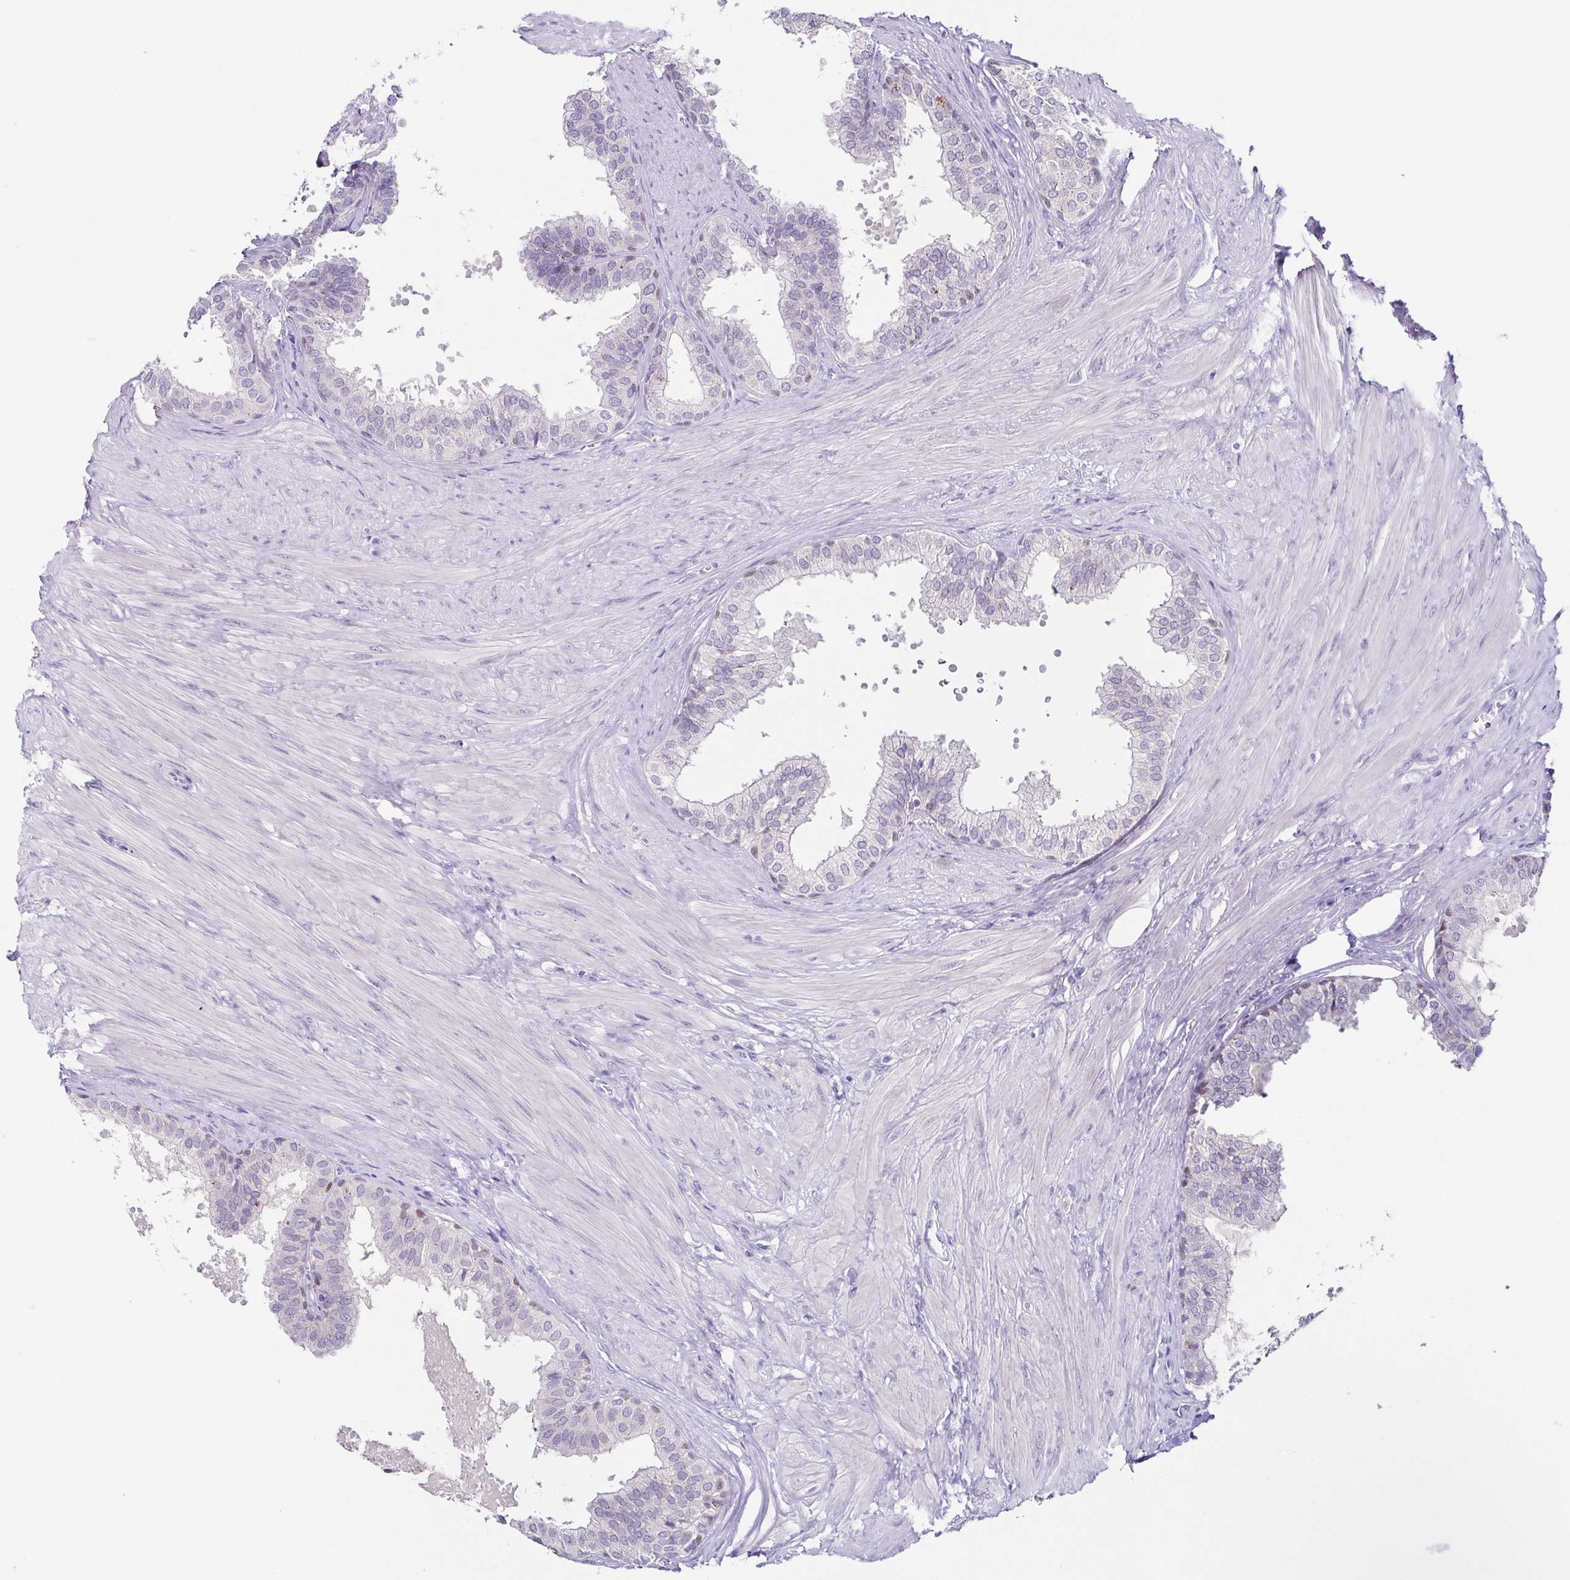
{"staining": {"intensity": "moderate", "quantity": "<25%", "location": "nuclear"}, "tissue": "prostate", "cell_type": "Glandular cells", "image_type": "normal", "snomed": [{"axis": "morphology", "description": "Normal tissue, NOS"}, {"axis": "topography", "description": "Prostate"}, {"axis": "topography", "description": "Peripheral nerve tissue"}], "caption": "Immunohistochemical staining of unremarkable prostate reveals <25% levels of moderate nuclear protein staining in approximately <25% of glandular cells.", "gene": "TP73", "patient": {"sex": "male", "age": 55}}